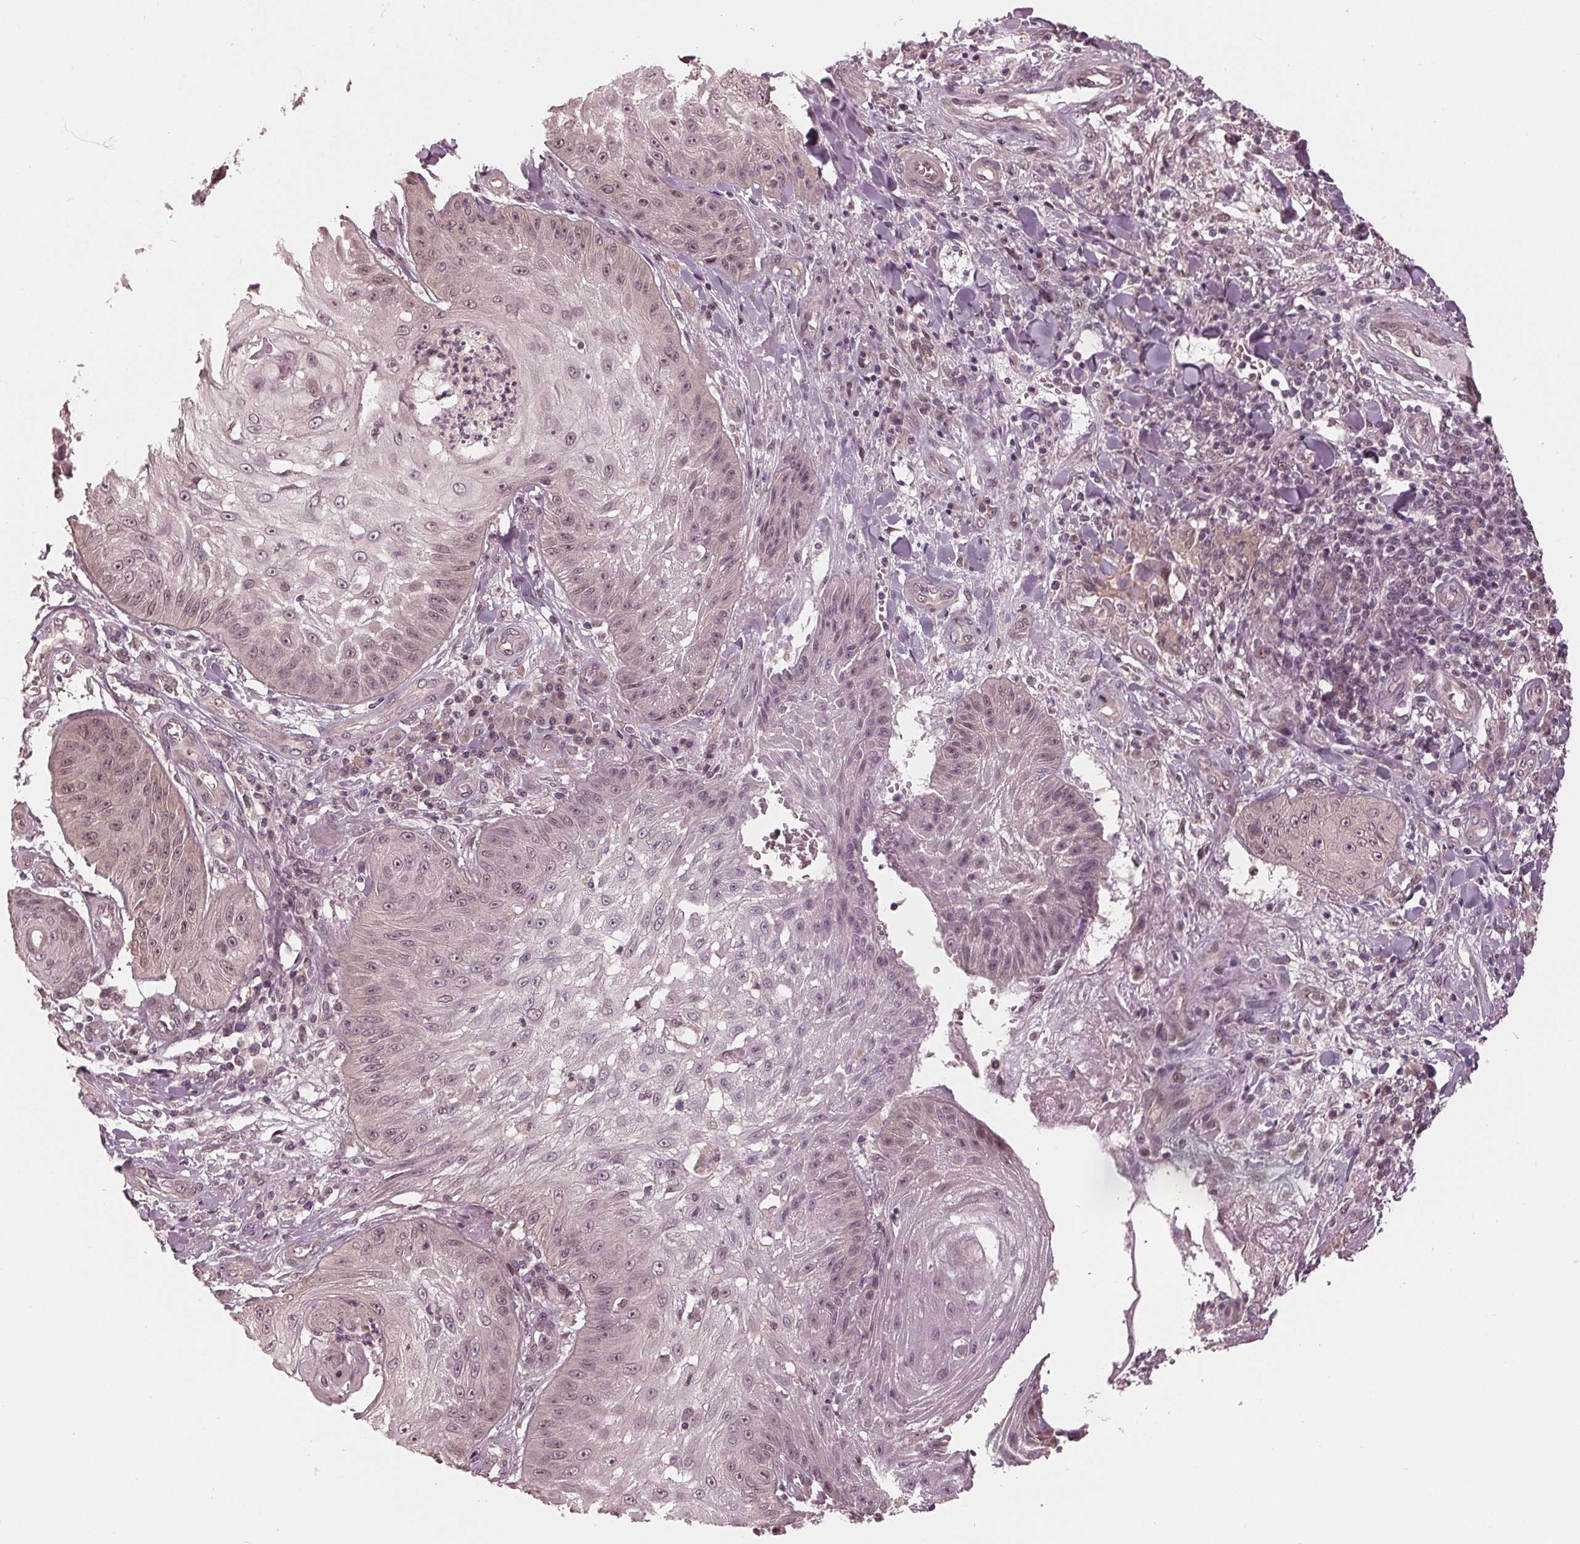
{"staining": {"intensity": "weak", "quantity": "25%-75%", "location": "nuclear"}, "tissue": "skin cancer", "cell_type": "Tumor cells", "image_type": "cancer", "snomed": [{"axis": "morphology", "description": "Squamous cell carcinoma, NOS"}, {"axis": "topography", "description": "Skin"}], "caption": "Human skin cancer (squamous cell carcinoma) stained with a protein marker displays weak staining in tumor cells.", "gene": "ZNF471", "patient": {"sex": "male", "age": 70}}